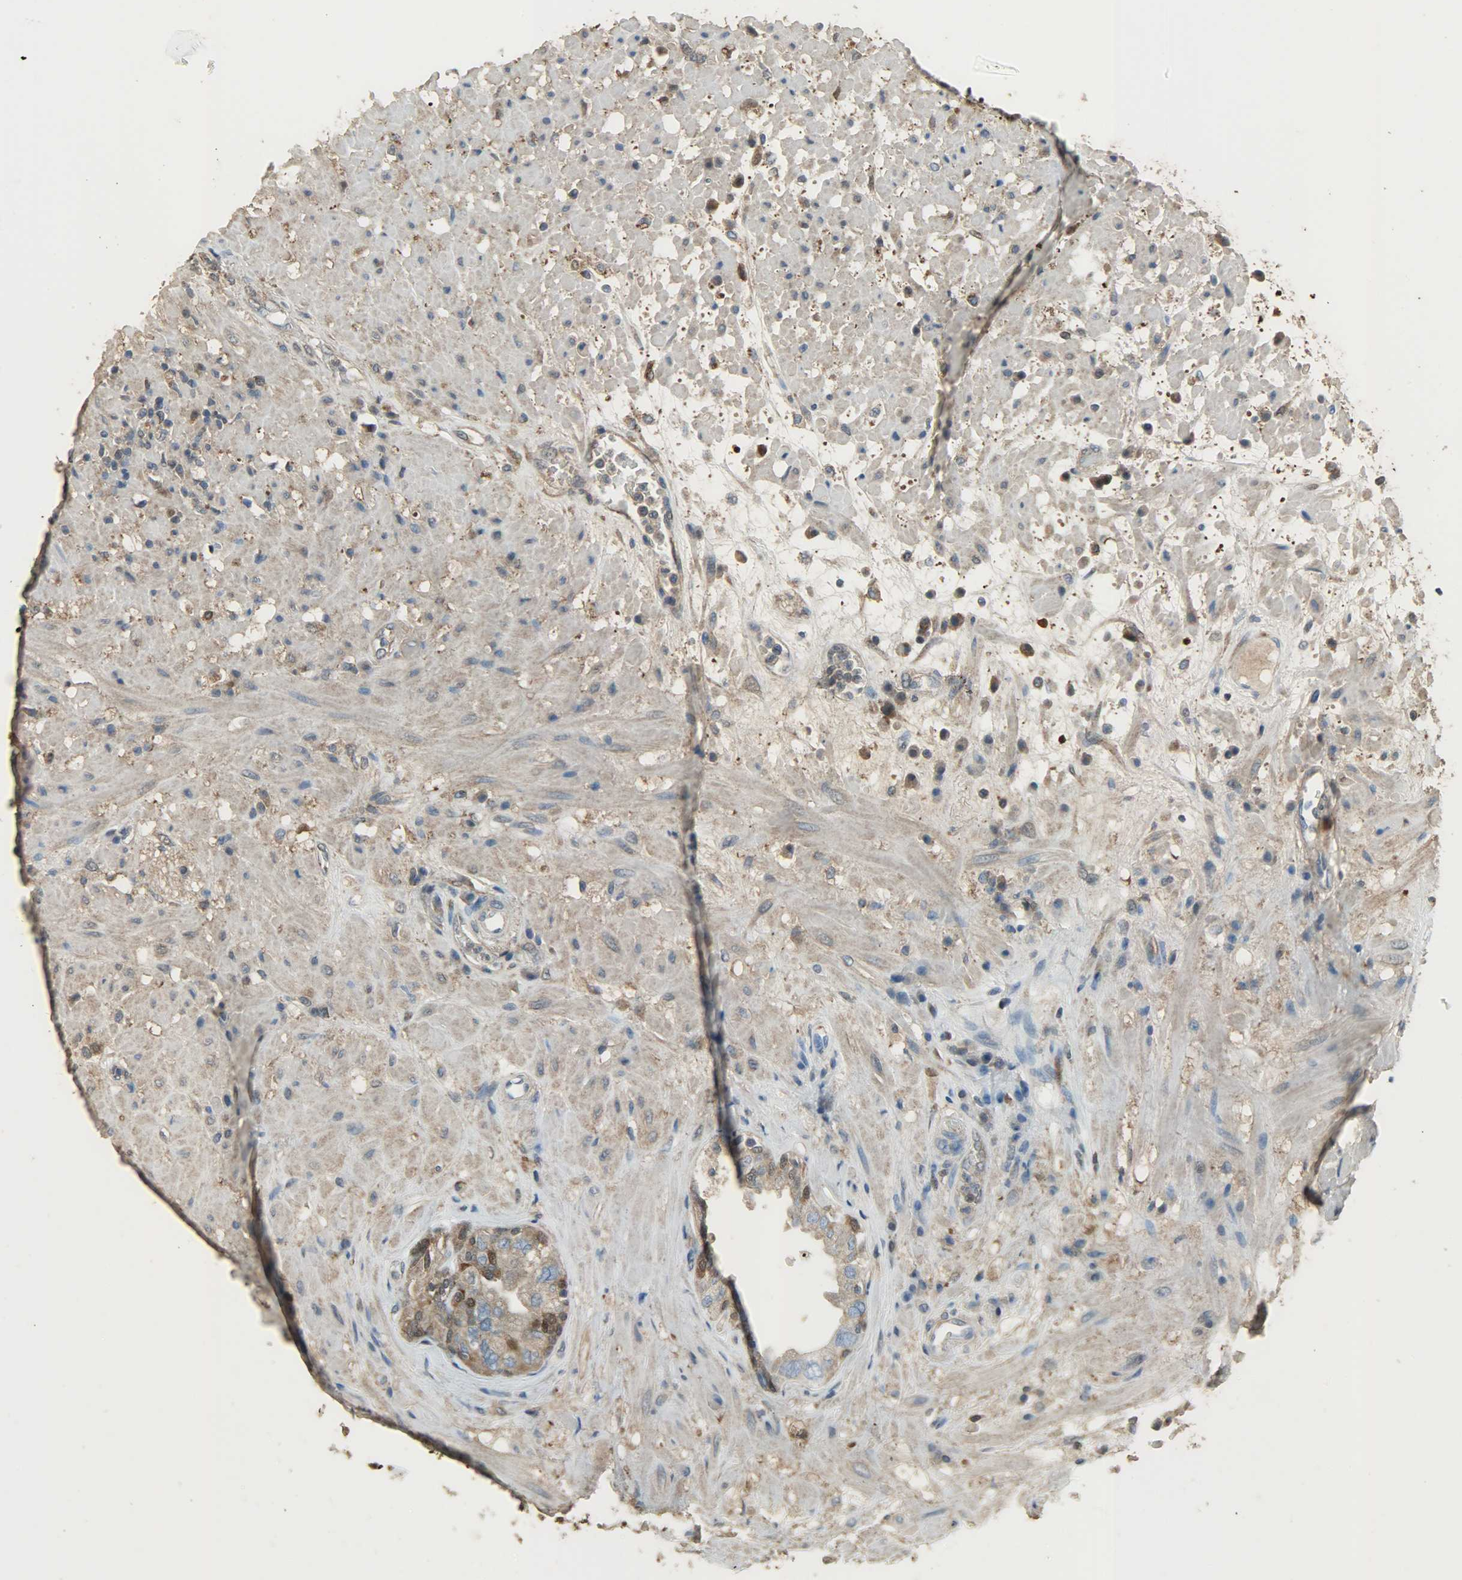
{"staining": {"intensity": "strong", "quantity": "25%-75%", "location": "cytoplasmic/membranous,nuclear"}, "tissue": "seminal vesicle", "cell_type": "Glandular cells", "image_type": "normal", "snomed": [{"axis": "morphology", "description": "Normal tissue, NOS"}, {"axis": "topography", "description": "Seminal veicle"}], "caption": "Benign seminal vesicle displays strong cytoplasmic/membranous,nuclear expression in approximately 25%-75% of glandular cells, visualized by immunohistochemistry. (brown staining indicates protein expression, while blue staining denotes nuclei).", "gene": "LDHB", "patient": {"sex": "male", "age": 61}}